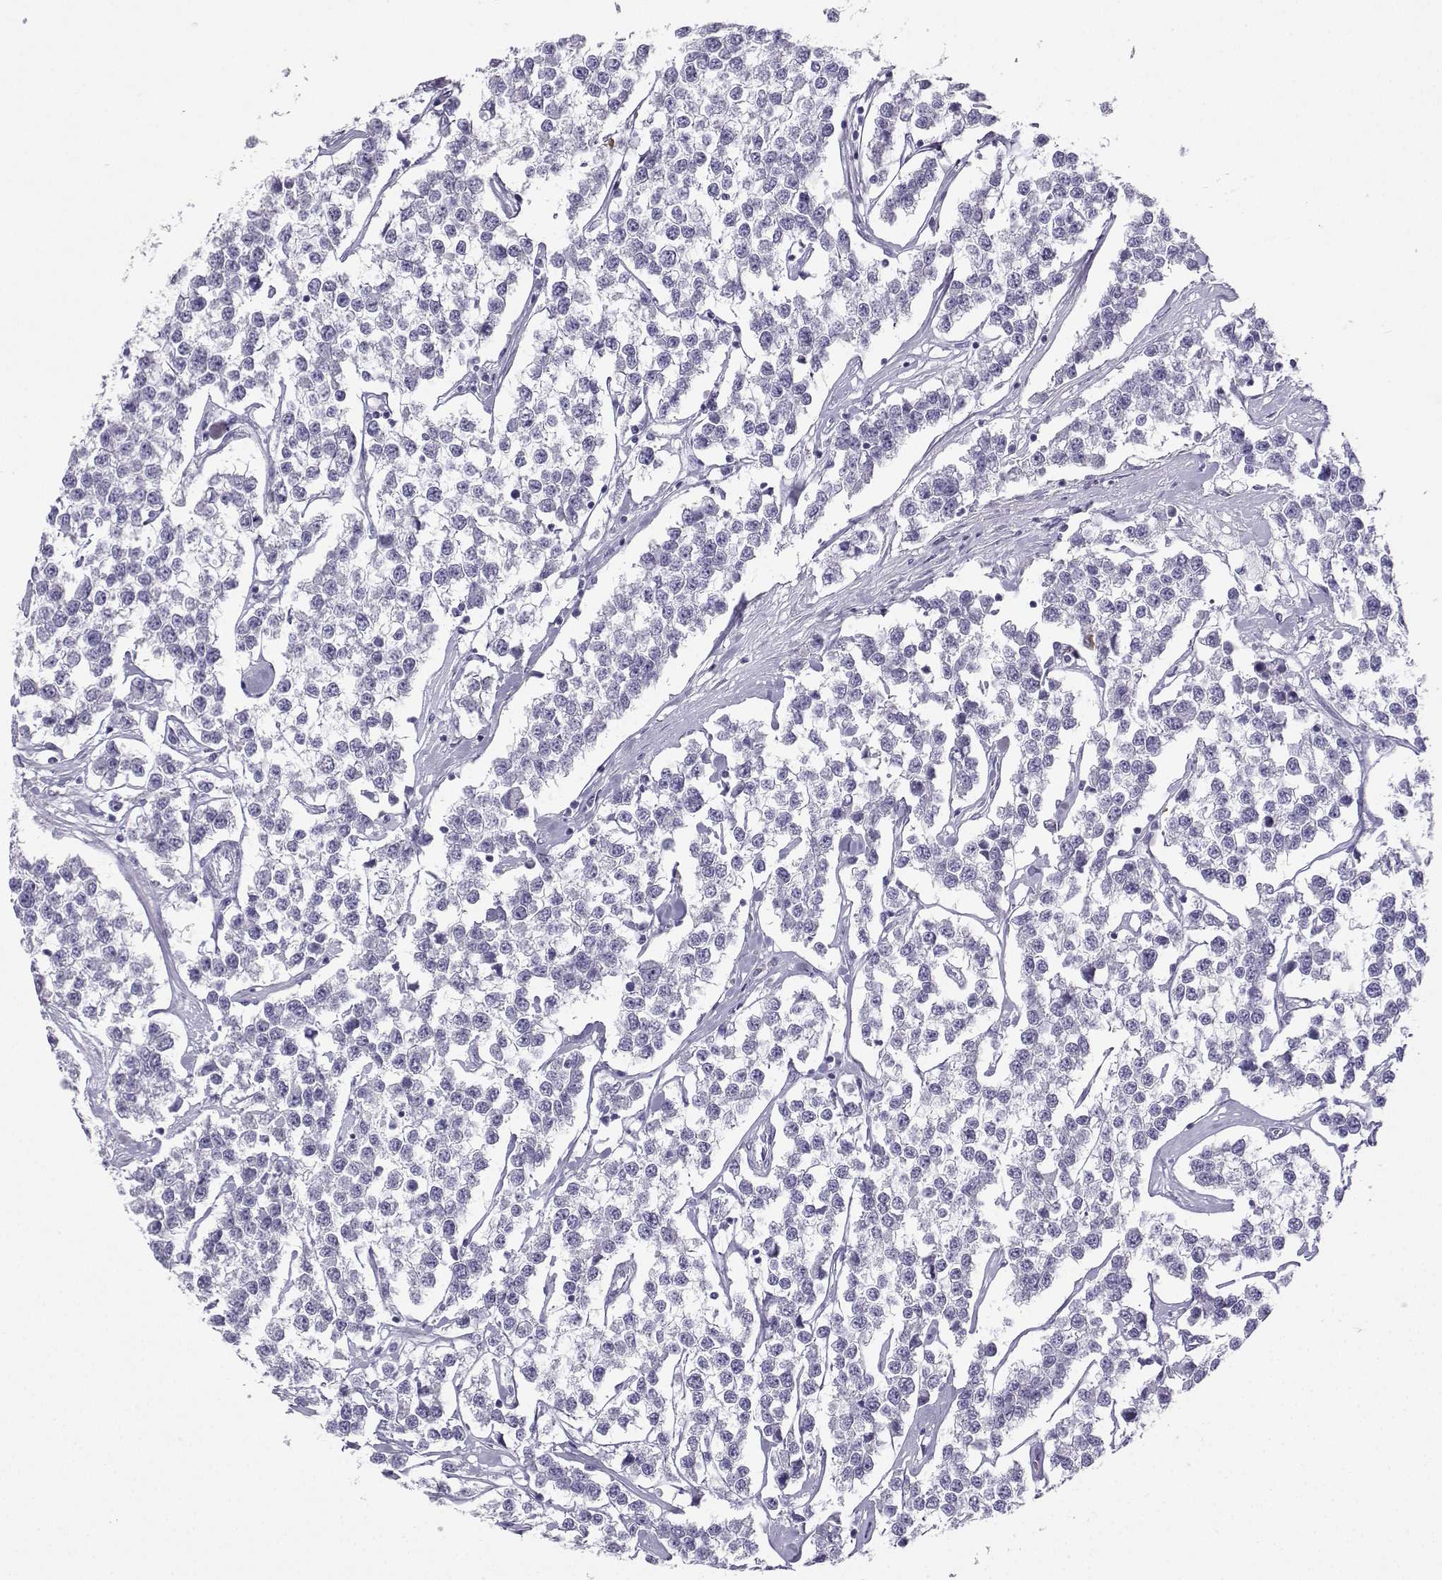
{"staining": {"intensity": "negative", "quantity": "none", "location": "none"}, "tissue": "testis cancer", "cell_type": "Tumor cells", "image_type": "cancer", "snomed": [{"axis": "morphology", "description": "Seminoma, NOS"}, {"axis": "topography", "description": "Testis"}], "caption": "Human testis cancer stained for a protein using immunohistochemistry displays no positivity in tumor cells.", "gene": "NEFL", "patient": {"sex": "male", "age": 59}}